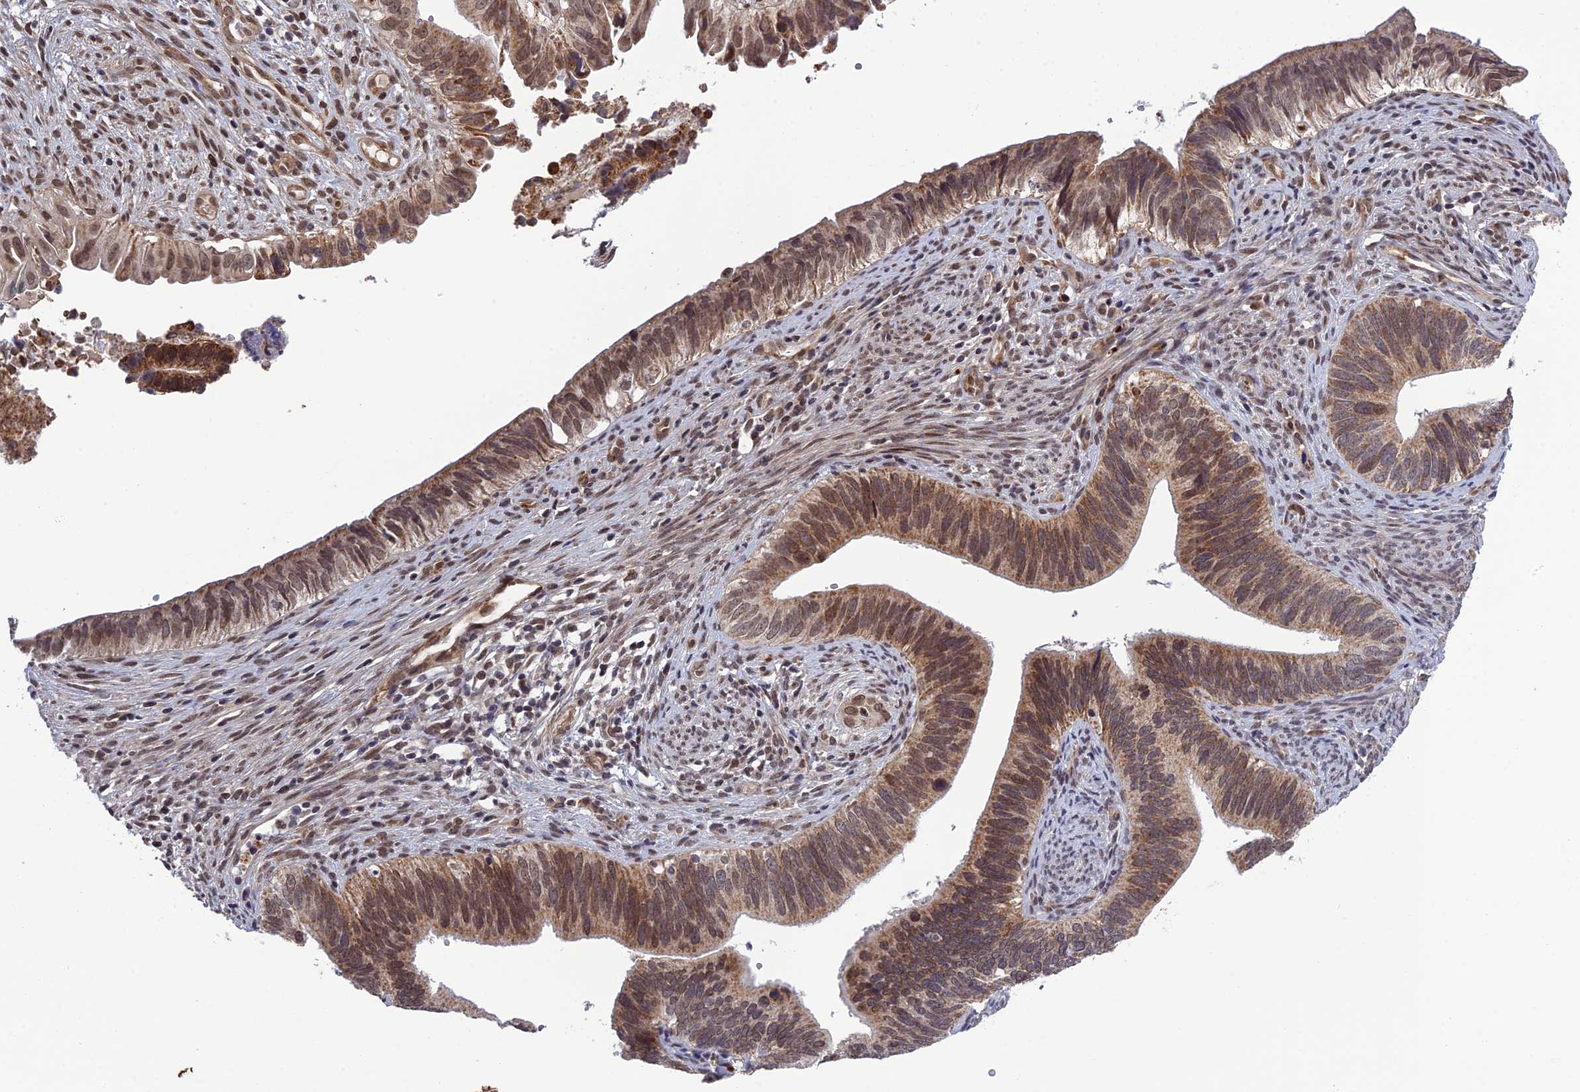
{"staining": {"intensity": "moderate", "quantity": ">75%", "location": "cytoplasmic/membranous,nuclear"}, "tissue": "cervical cancer", "cell_type": "Tumor cells", "image_type": "cancer", "snomed": [{"axis": "morphology", "description": "Adenocarcinoma, NOS"}, {"axis": "topography", "description": "Cervix"}], "caption": "Adenocarcinoma (cervical) stained for a protein (brown) reveals moderate cytoplasmic/membranous and nuclear positive positivity in about >75% of tumor cells.", "gene": "REXO1", "patient": {"sex": "female", "age": 42}}